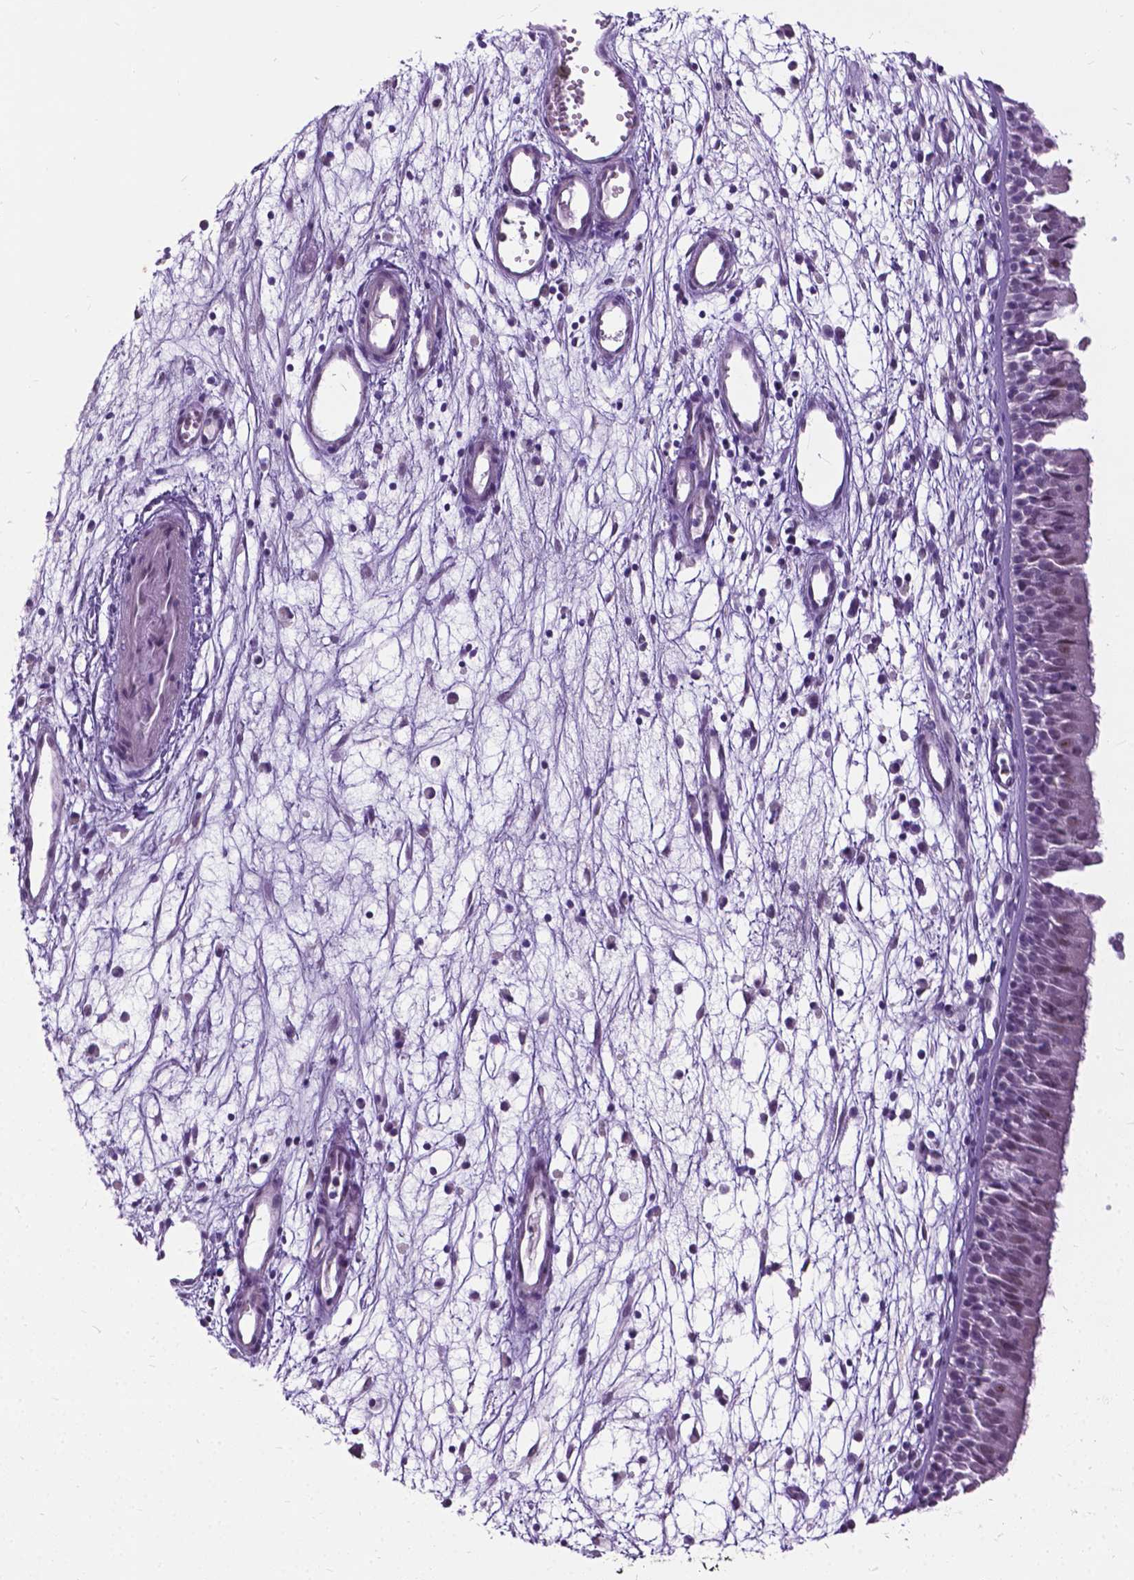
{"staining": {"intensity": "weak", "quantity": "25%-75%", "location": "nuclear"}, "tissue": "nasopharynx", "cell_type": "Respiratory epithelial cells", "image_type": "normal", "snomed": [{"axis": "morphology", "description": "Normal tissue, NOS"}, {"axis": "topography", "description": "Nasopharynx"}], "caption": "There is low levels of weak nuclear expression in respiratory epithelial cells of unremarkable nasopharynx, as demonstrated by immunohistochemical staining (brown color).", "gene": "PROB1", "patient": {"sex": "female", "age": 55}}